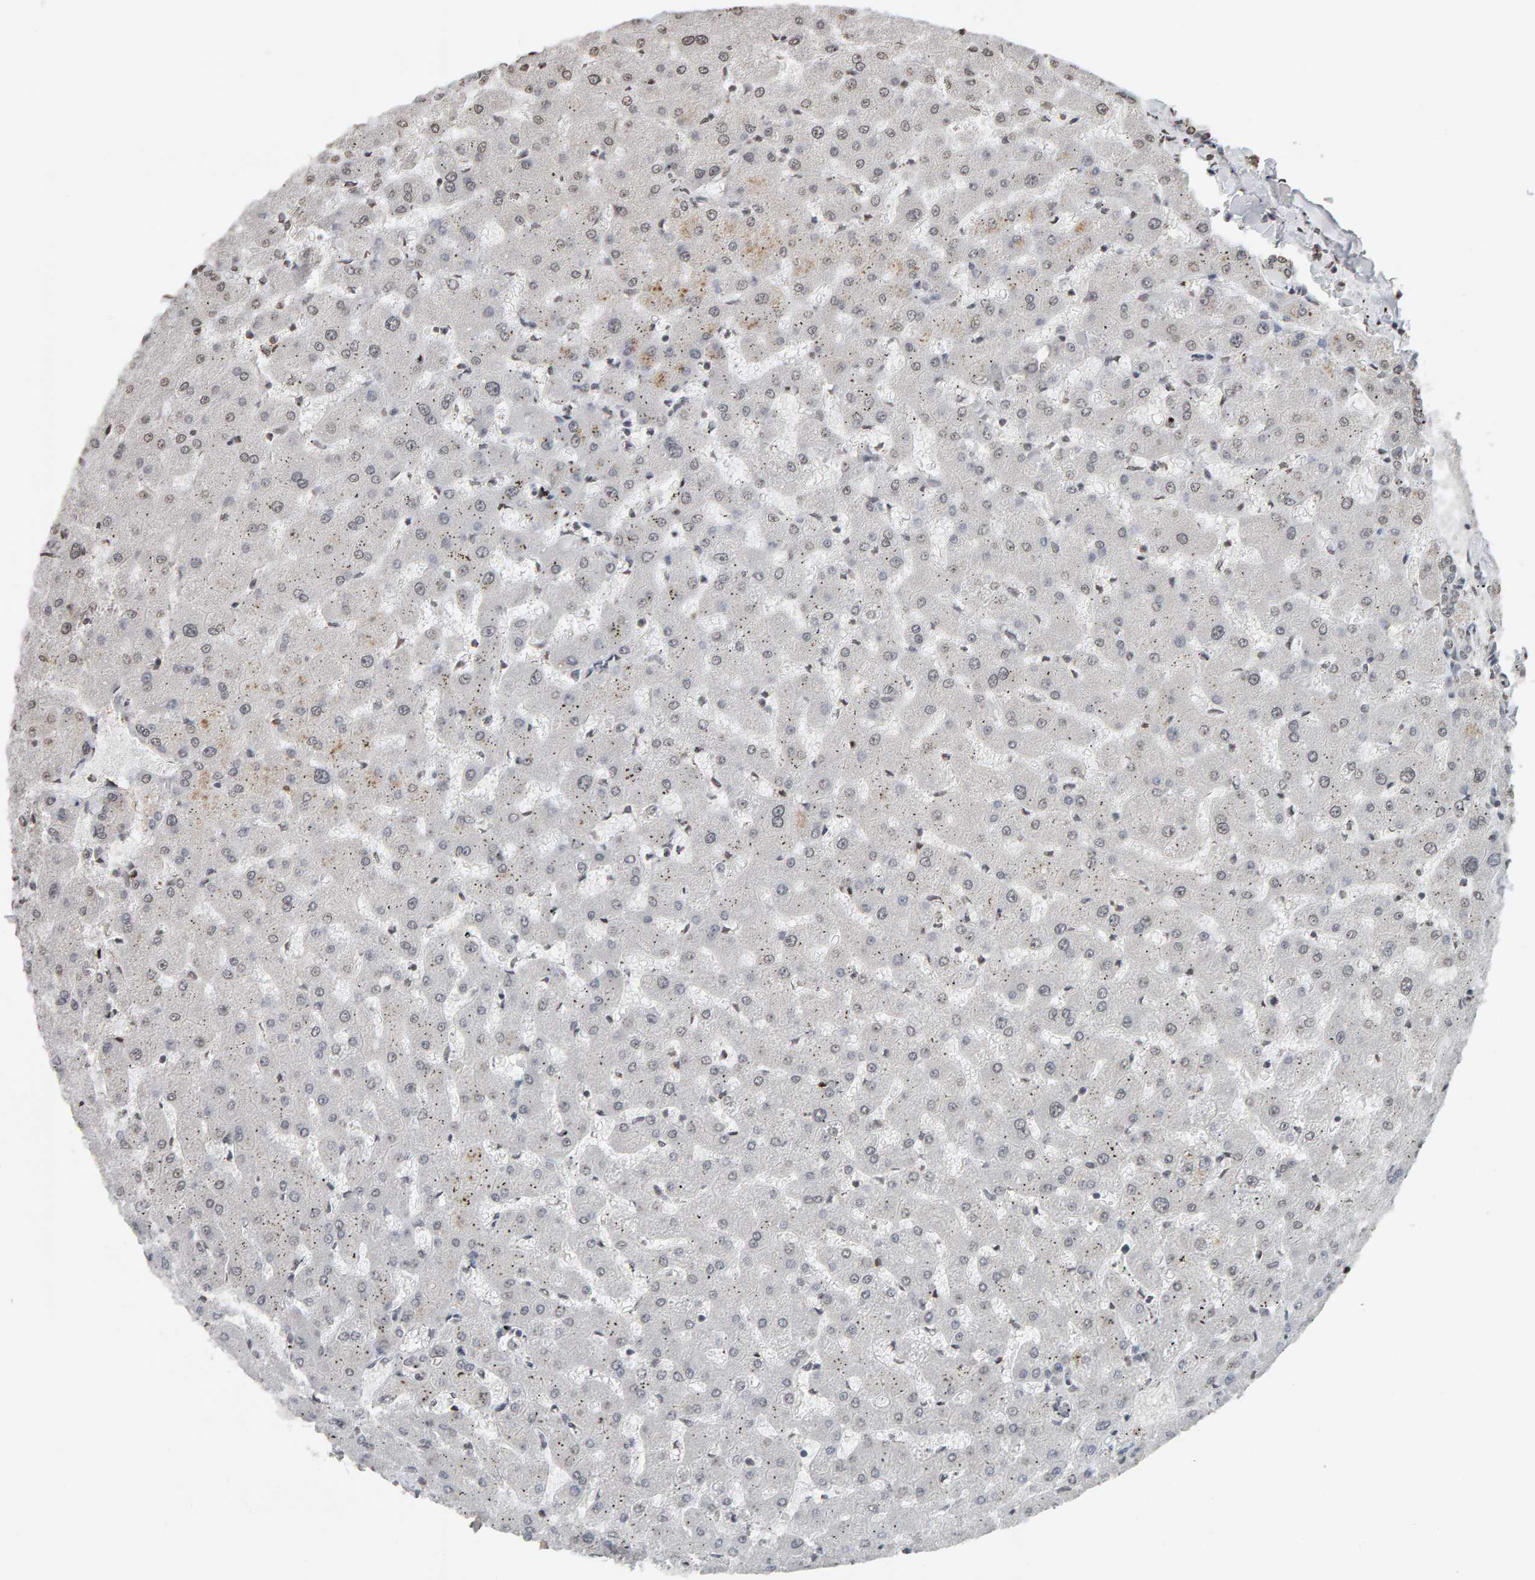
{"staining": {"intensity": "weak", "quantity": "<25%", "location": "nuclear"}, "tissue": "liver", "cell_type": "Cholangiocytes", "image_type": "normal", "snomed": [{"axis": "morphology", "description": "Normal tissue, NOS"}, {"axis": "topography", "description": "Liver"}], "caption": "High power microscopy image of an immunohistochemistry micrograph of unremarkable liver, revealing no significant expression in cholangiocytes.", "gene": "AFF4", "patient": {"sex": "female", "age": 63}}